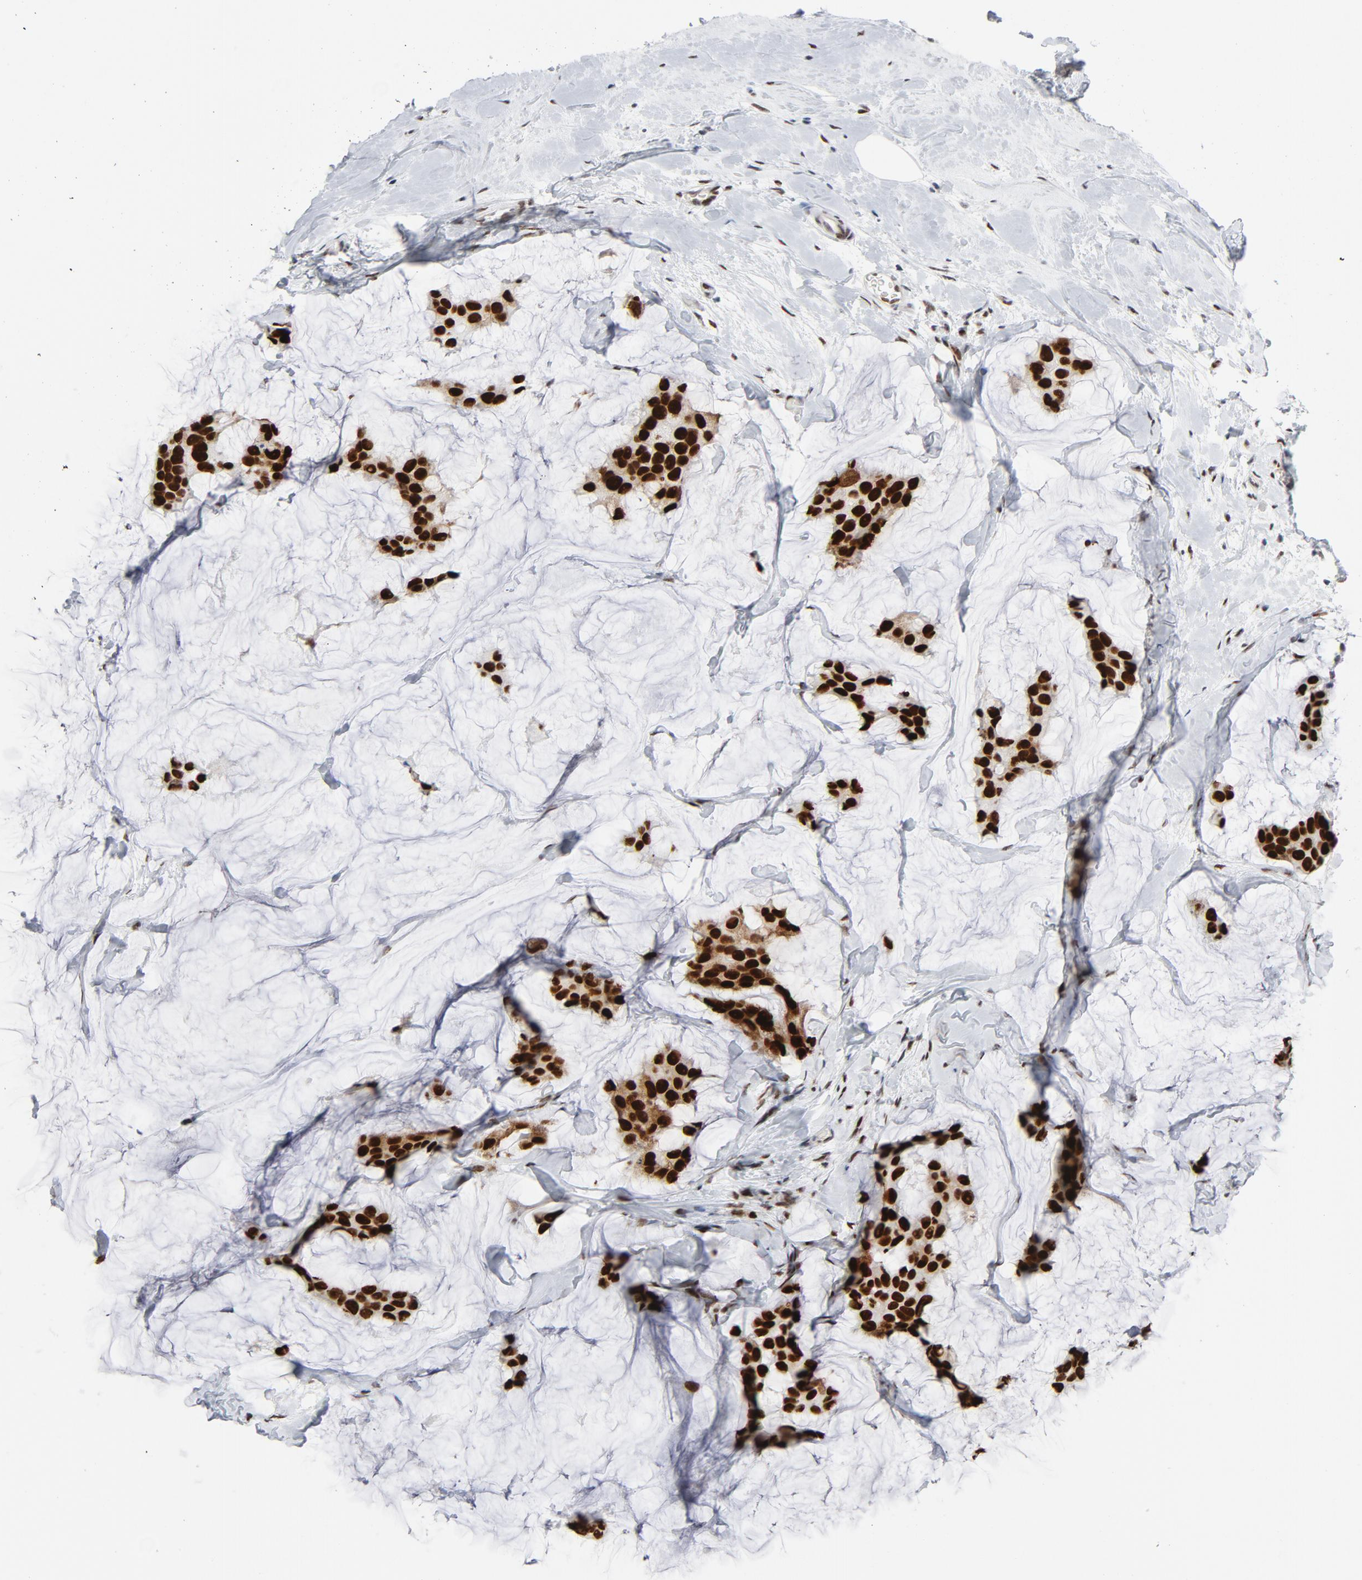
{"staining": {"intensity": "strong", "quantity": ">75%", "location": "nuclear"}, "tissue": "breast cancer", "cell_type": "Tumor cells", "image_type": "cancer", "snomed": [{"axis": "morphology", "description": "Normal tissue, NOS"}, {"axis": "morphology", "description": "Duct carcinoma"}, {"axis": "topography", "description": "Breast"}], "caption": "About >75% of tumor cells in human breast cancer (invasive ductal carcinoma) demonstrate strong nuclear protein staining as visualized by brown immunohistochemical staining.", "gene": "HSF1", "patient": {"sex": "female", "age": 50}}